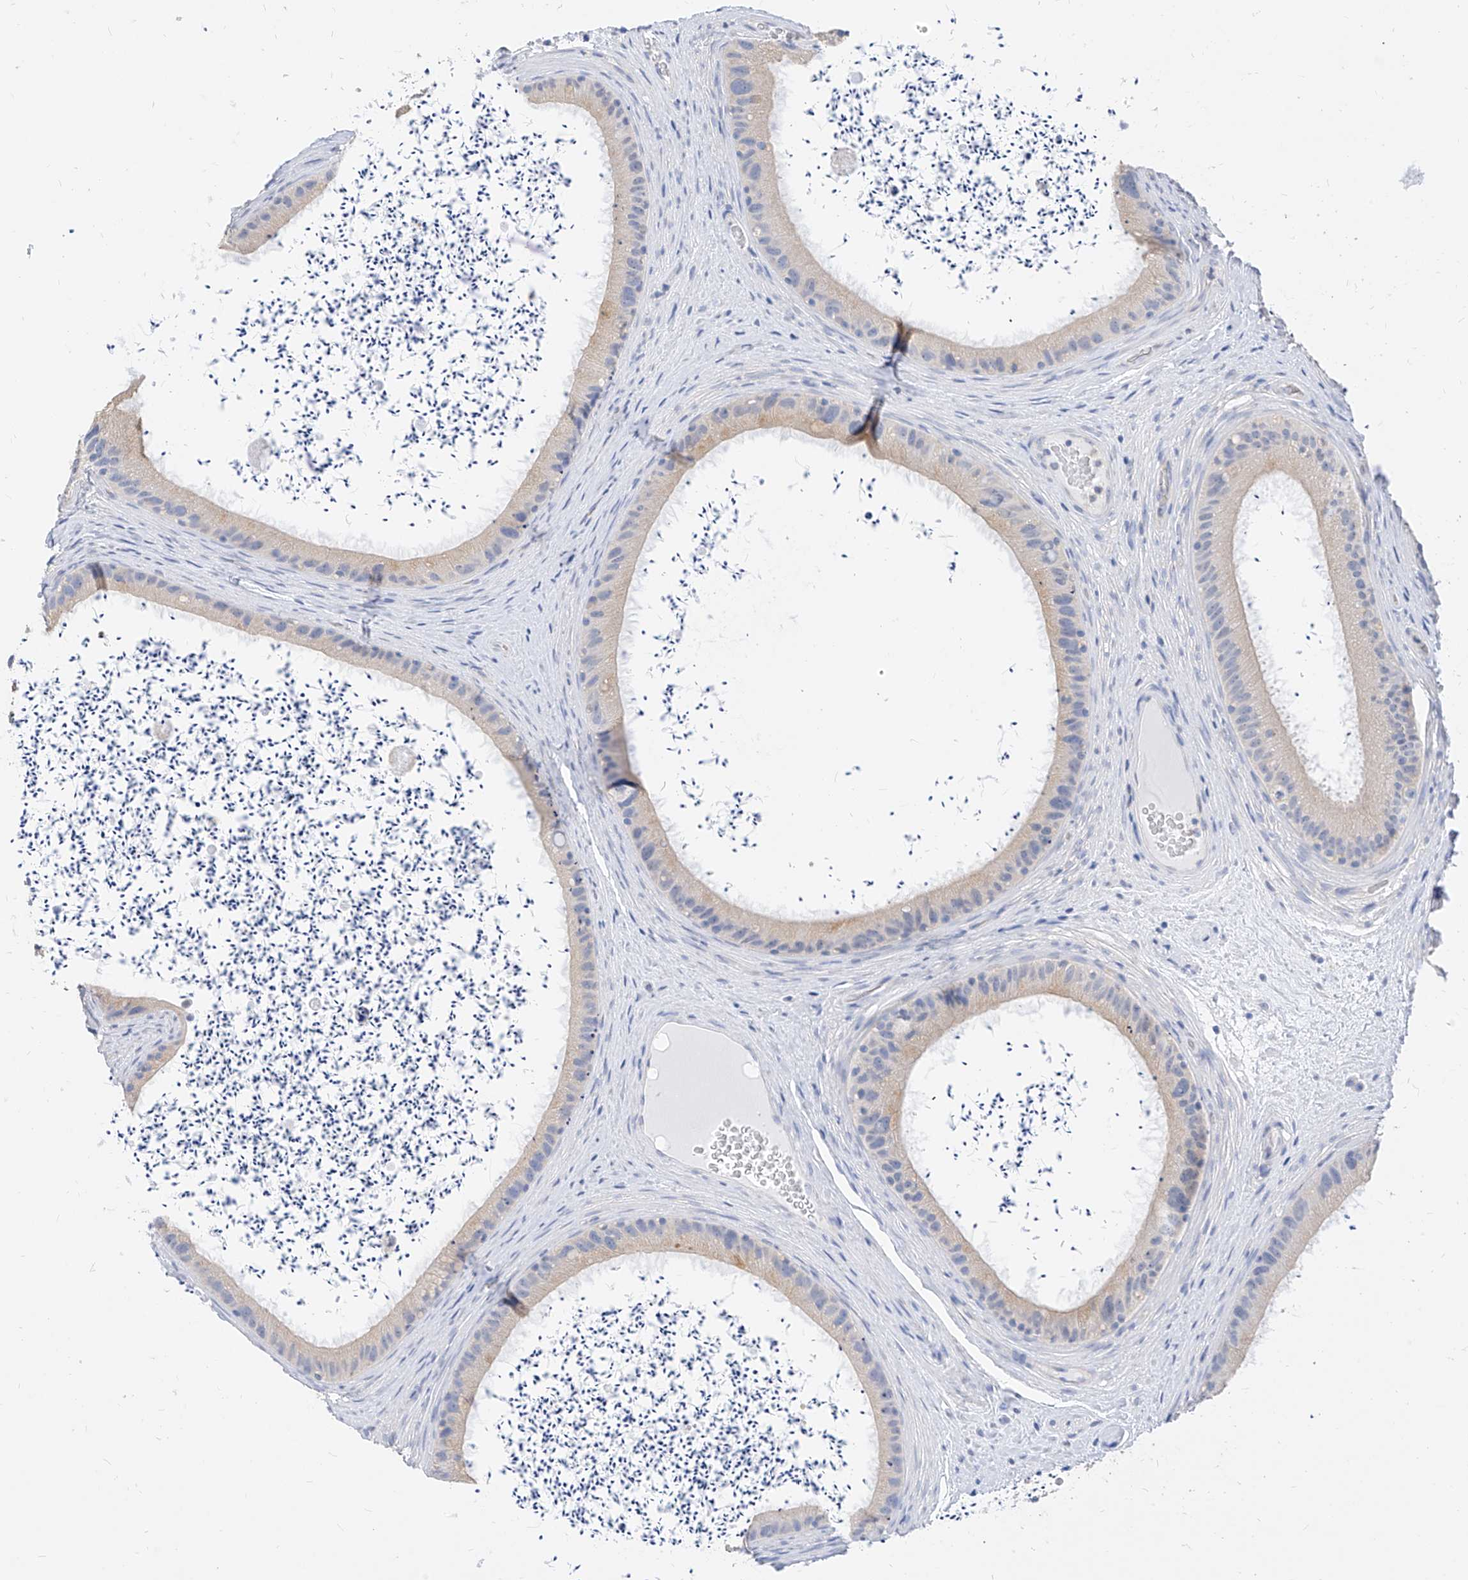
{"staining": {"intensity": "negative", "quantity": "none", "location": "none"}, "tissue": "epididymis", "cell_type": "Glandular cells", "image_type": "normal", "snomed": [{"axis": "morphology", "description": "Normal tissue, NOS"}, {"axis": "topography", "description": "Epididymis, spermatic cord, NOS"}], "caption": "The immunohistochemistry photomicrograph has no significant staining in glandular cells of epididymis.", "gene": "ZZEF1", "patient": {"sex": "male", "age": 50}}